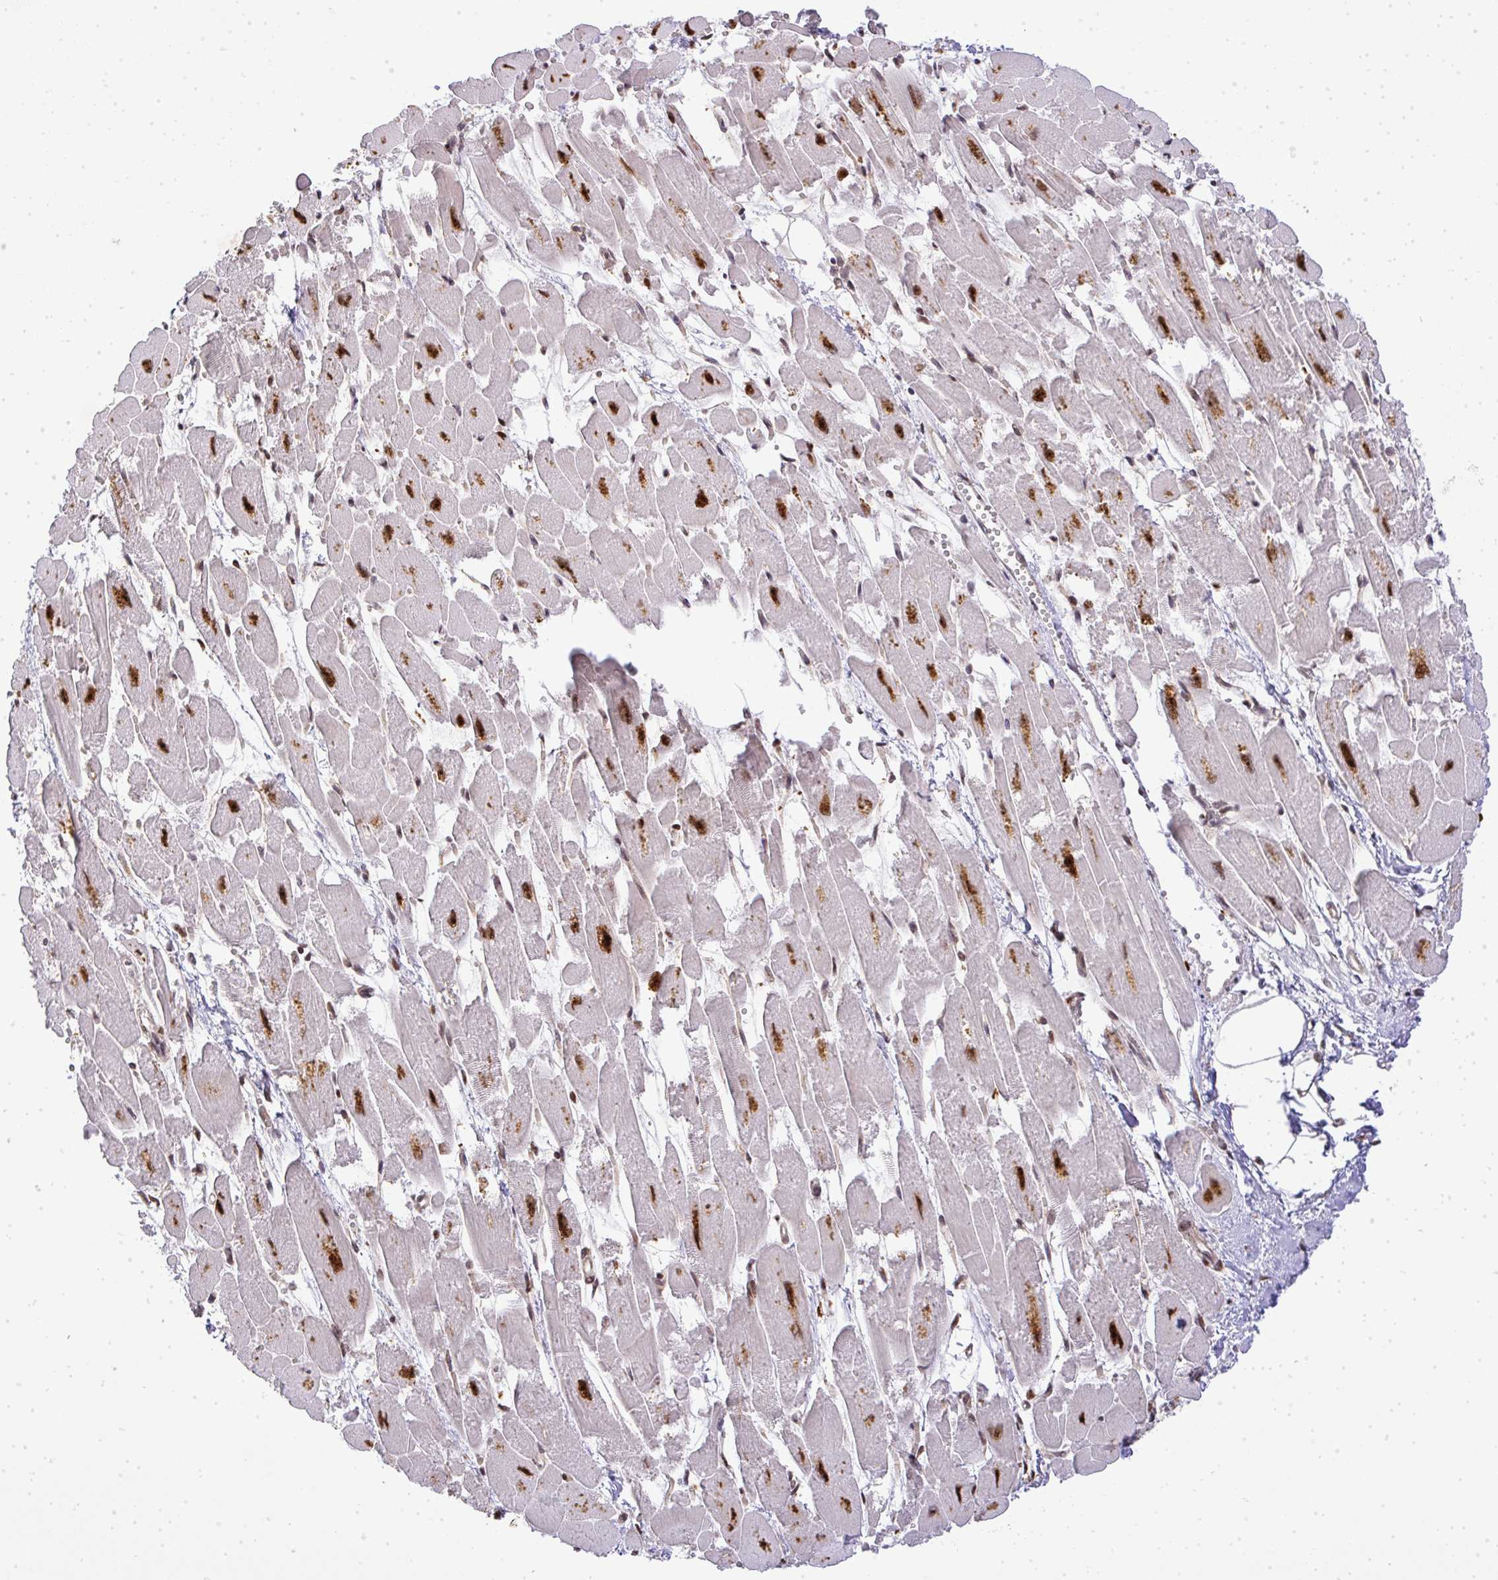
{"staining": {"intensity": "strong", "quantity": ">75%", "location": "nuclear"}, "tissue": "heart muscle", "cell_type": "Cardiomyocytes", "image_type": "normal", "snomed": [{"axis": "morphology", "description": "Normal tissue, NOS"}, {"axis": "topography", "description": "Heart"}], "caption": "This micrograph demonstrates immunohistochemistry (IHC) staining of benign heart muscle, with high strong nuclear expression in approximately >75% of cardiomyocytes.", "gene": "U2AF1L4", "patient": {"sex": "female", "age": 52}}